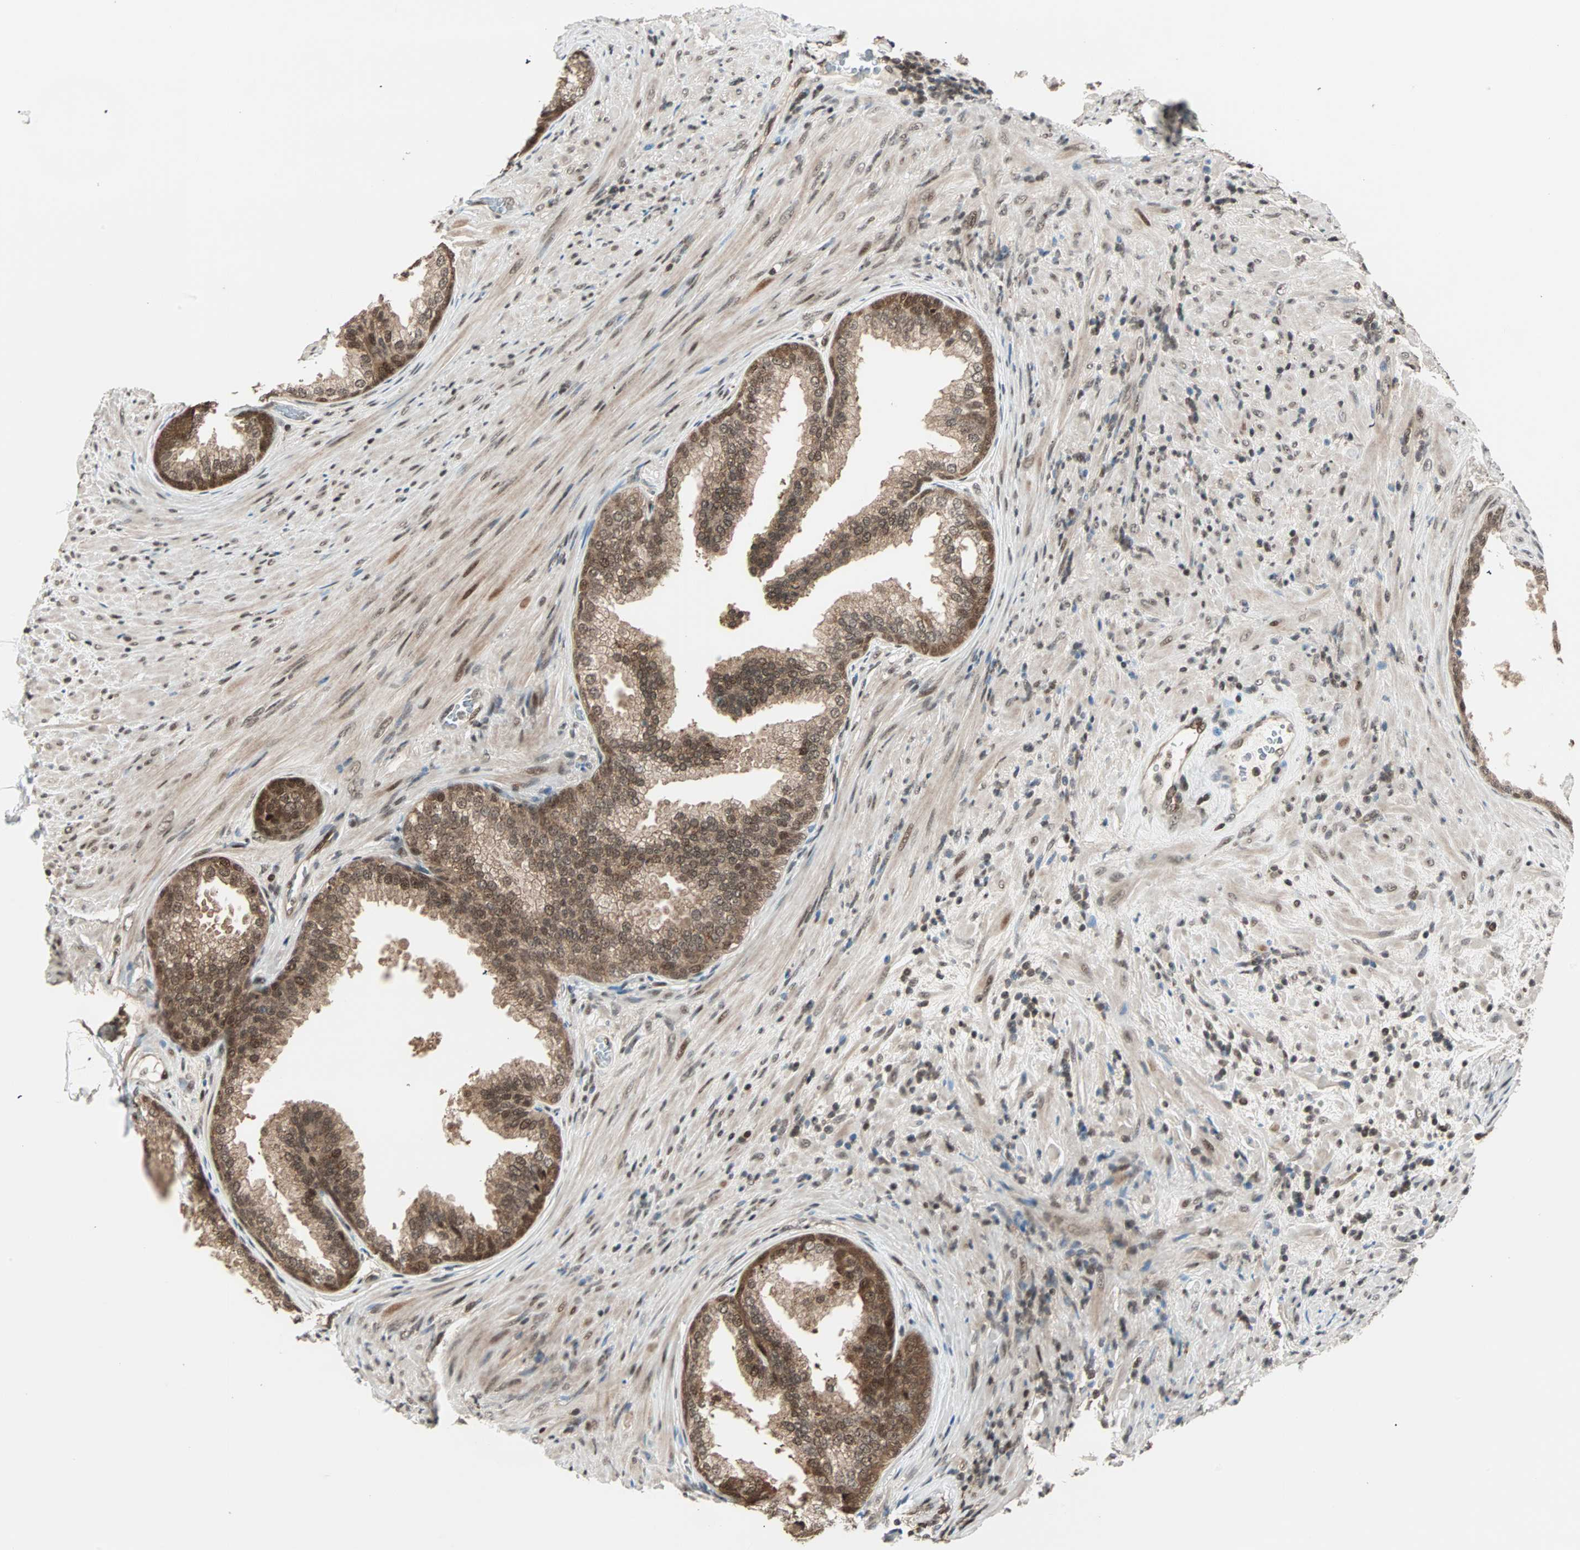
{"staining": {"intensity": "moderate", "quantity": ">75%", "location": "cytoplasmic/membranous,nuclear"}, "tissue": "prostate", "cell_type": "Glandular cells", "image_type": "normal", "snomed": [{"axis": "morphology", "description": "Normal tissue, NOS"}, {"axis": "topography", "description": "Prostate"}], "caption": "This is an image of IHC staining of normal prostate, which shows moderate positivity in the cytoplasmic/membranous,nuclear of glandular cells.", "gene": "ZNF44", "patient": {"sex": "male", "age": 76}}